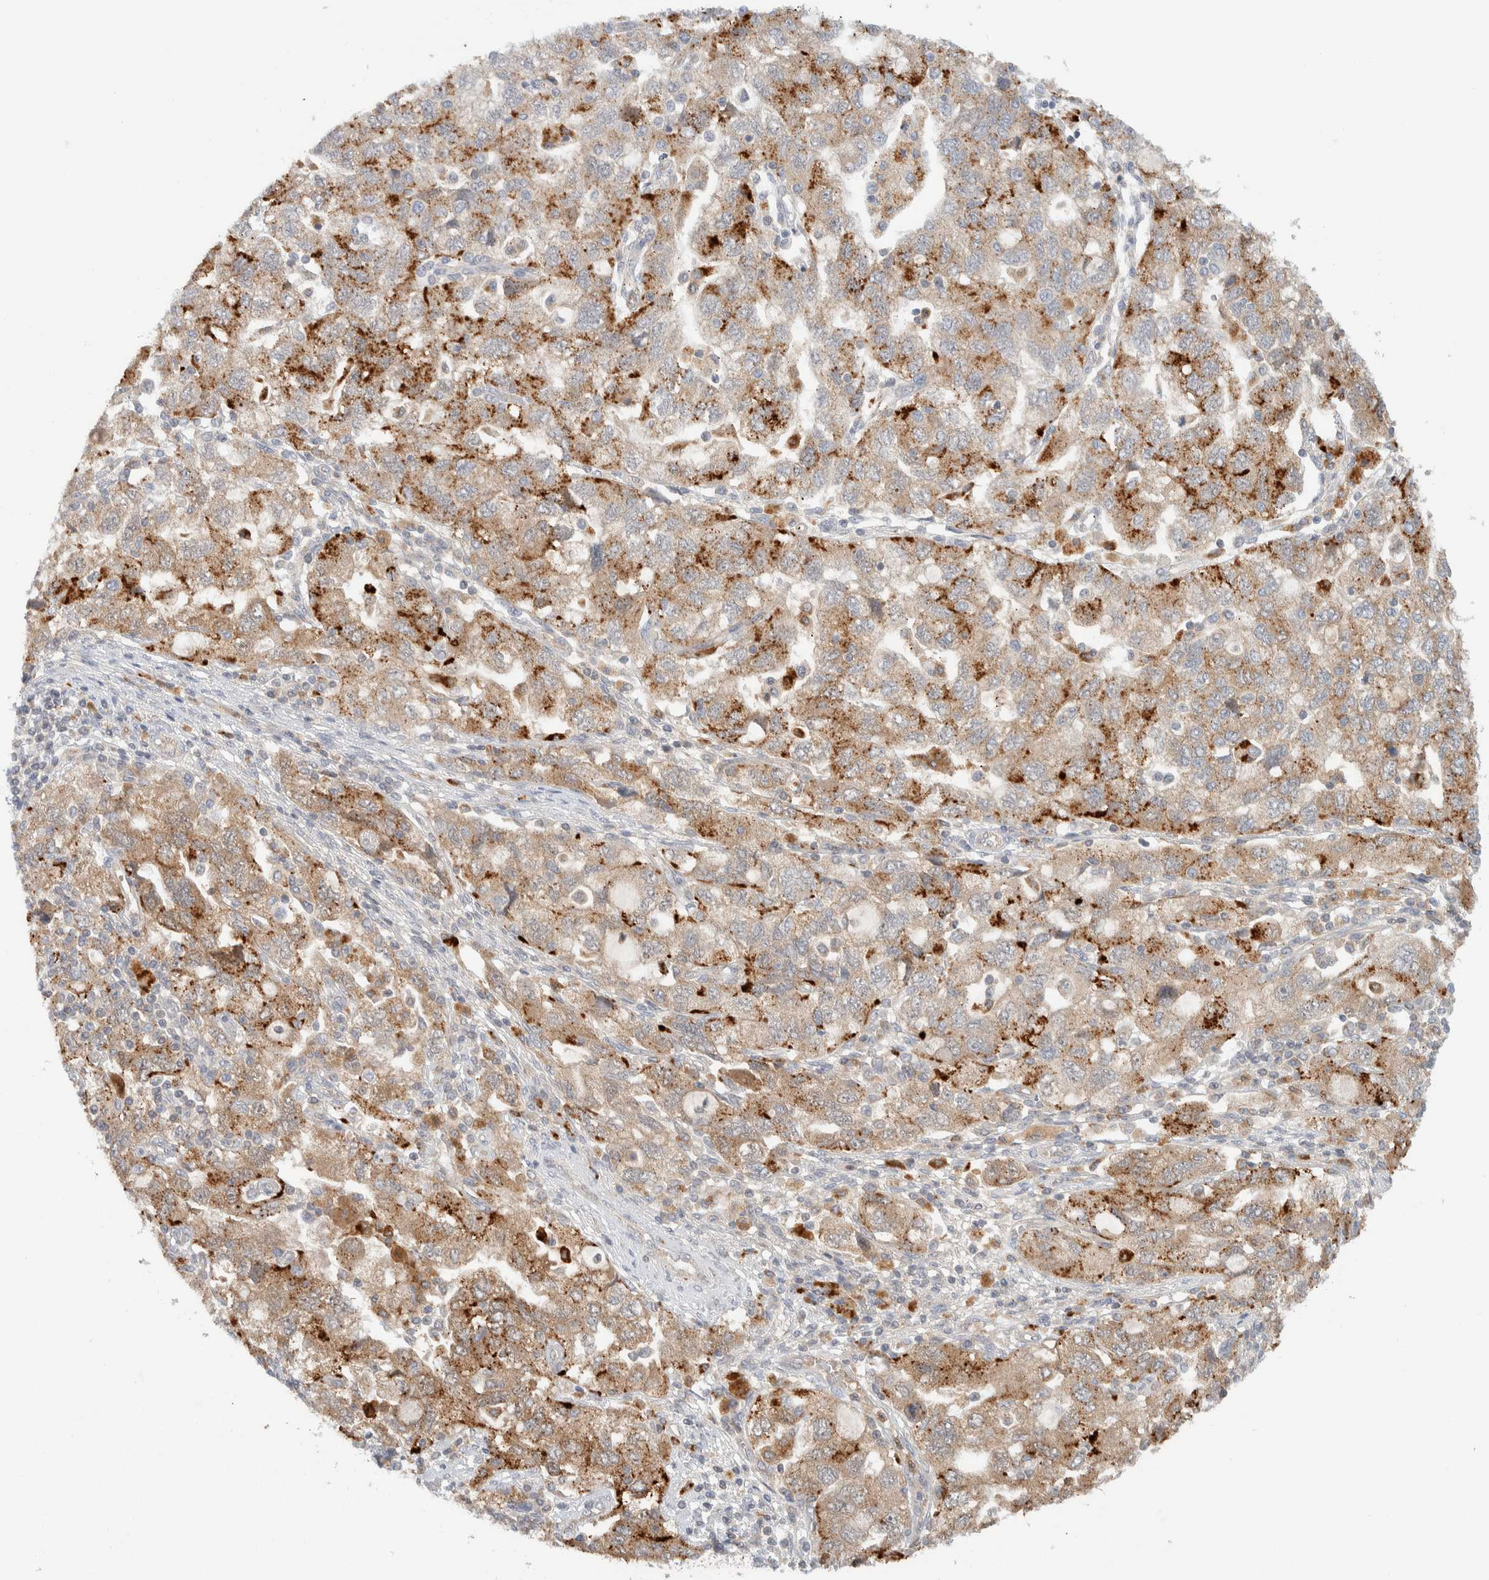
{"staining": {"intensity": "moderate", "quantity": ">75%", "location": "cytoplasmic/membranous"}, "tissue": "ovarian cancer", "cell_type": "Tumor cells", "image_type": "cancer", "snomed": [{"axis": "morphology", "description": "Carcinoma, NOS"}, {"axis": "morphology", "description": "Cystadenocarcinoma, serous, NOS"}, {"axis": "topography", "description": "Ovary"}], "caption": "A brown stain labels moderate cytoplasmic/membranous positivity of a protein in human ovarian cancer (serous cystadenocarcinoma) tumor cells. The protein of interest is shown in brown color, while the nuclei are stained blue.", "gene": "GCLM", "patient": {"sex": "female", "age": 69}}